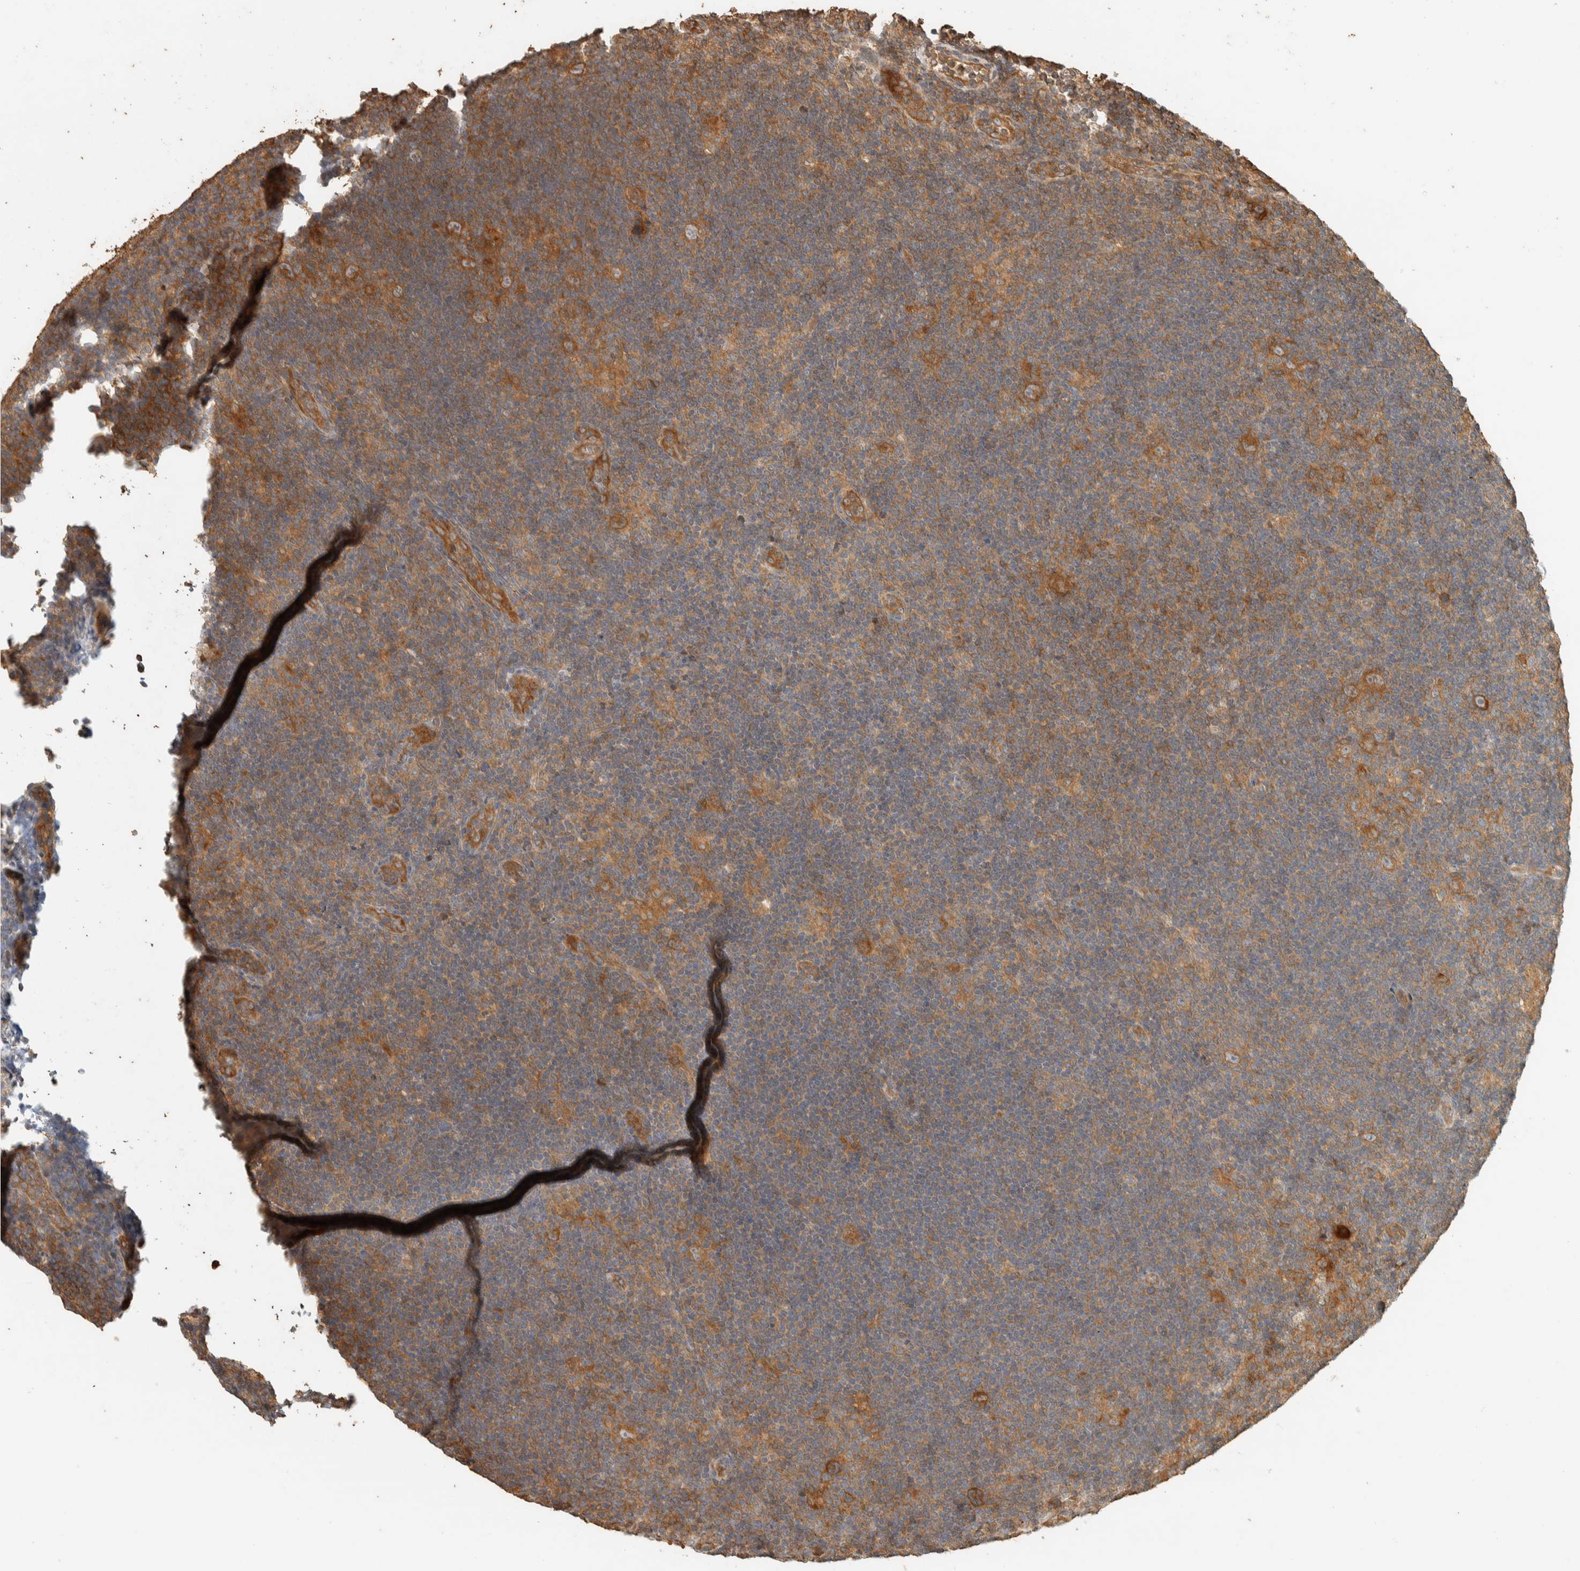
{"staining": {"intensity": "moderate", "quantity": ">75%", "location": "cytoplasmic/membranous"}, "tissue": "lymphoma", "cell_type": "Tumor cells", "image_type": "cancer", "snomed": [{"axis": "morphology", "description": "Hodgkin's disease, NOS"}, {"axis": "topography", "description": "Lymph node"}], "caption": "This is an image of immunohistochemistry staining of lymphoma, which shows moderate expression in the cytoplasmic/membranous of tumor cells.", "gene": "EXOC7", "patient": {"sex": "female", "age": 57}}